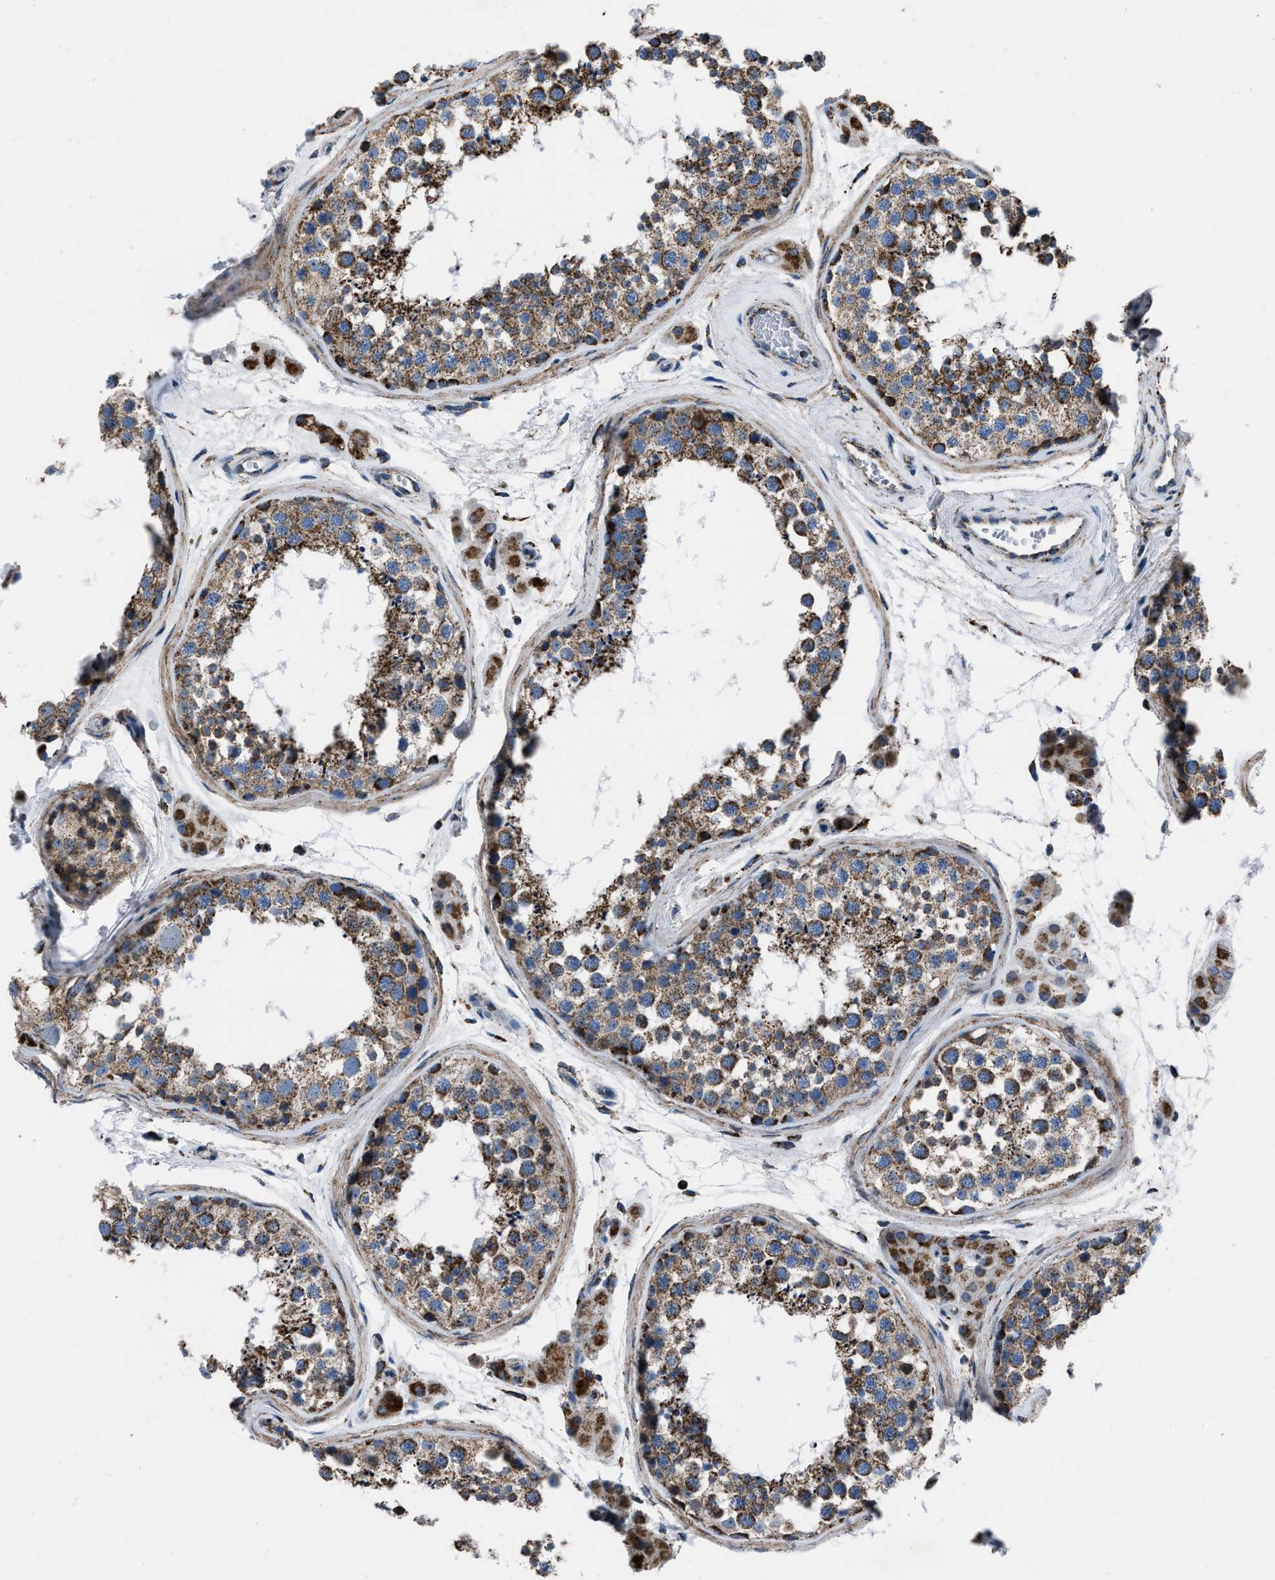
{"staining": {"intensity": "moderate", "quantity": ">75%", "location": "cytoplasmic/membranous"}, "tissue": "testis", "cell_type": "Cells in seminiferous ducts", "image_type": "normal", "snomed": [{"axis": "morphology", "description": "Normal tissue, NOS"}, {"axis": "topography", "description": "Testis"}], "caption": "Protein staining reveals moderate cytoplasmic/membranous positivity in about >75% of cells in seminiferous ducts in benign testis.", "gene": "NSD3", "patient": {"sex": "male", "age": 56}}